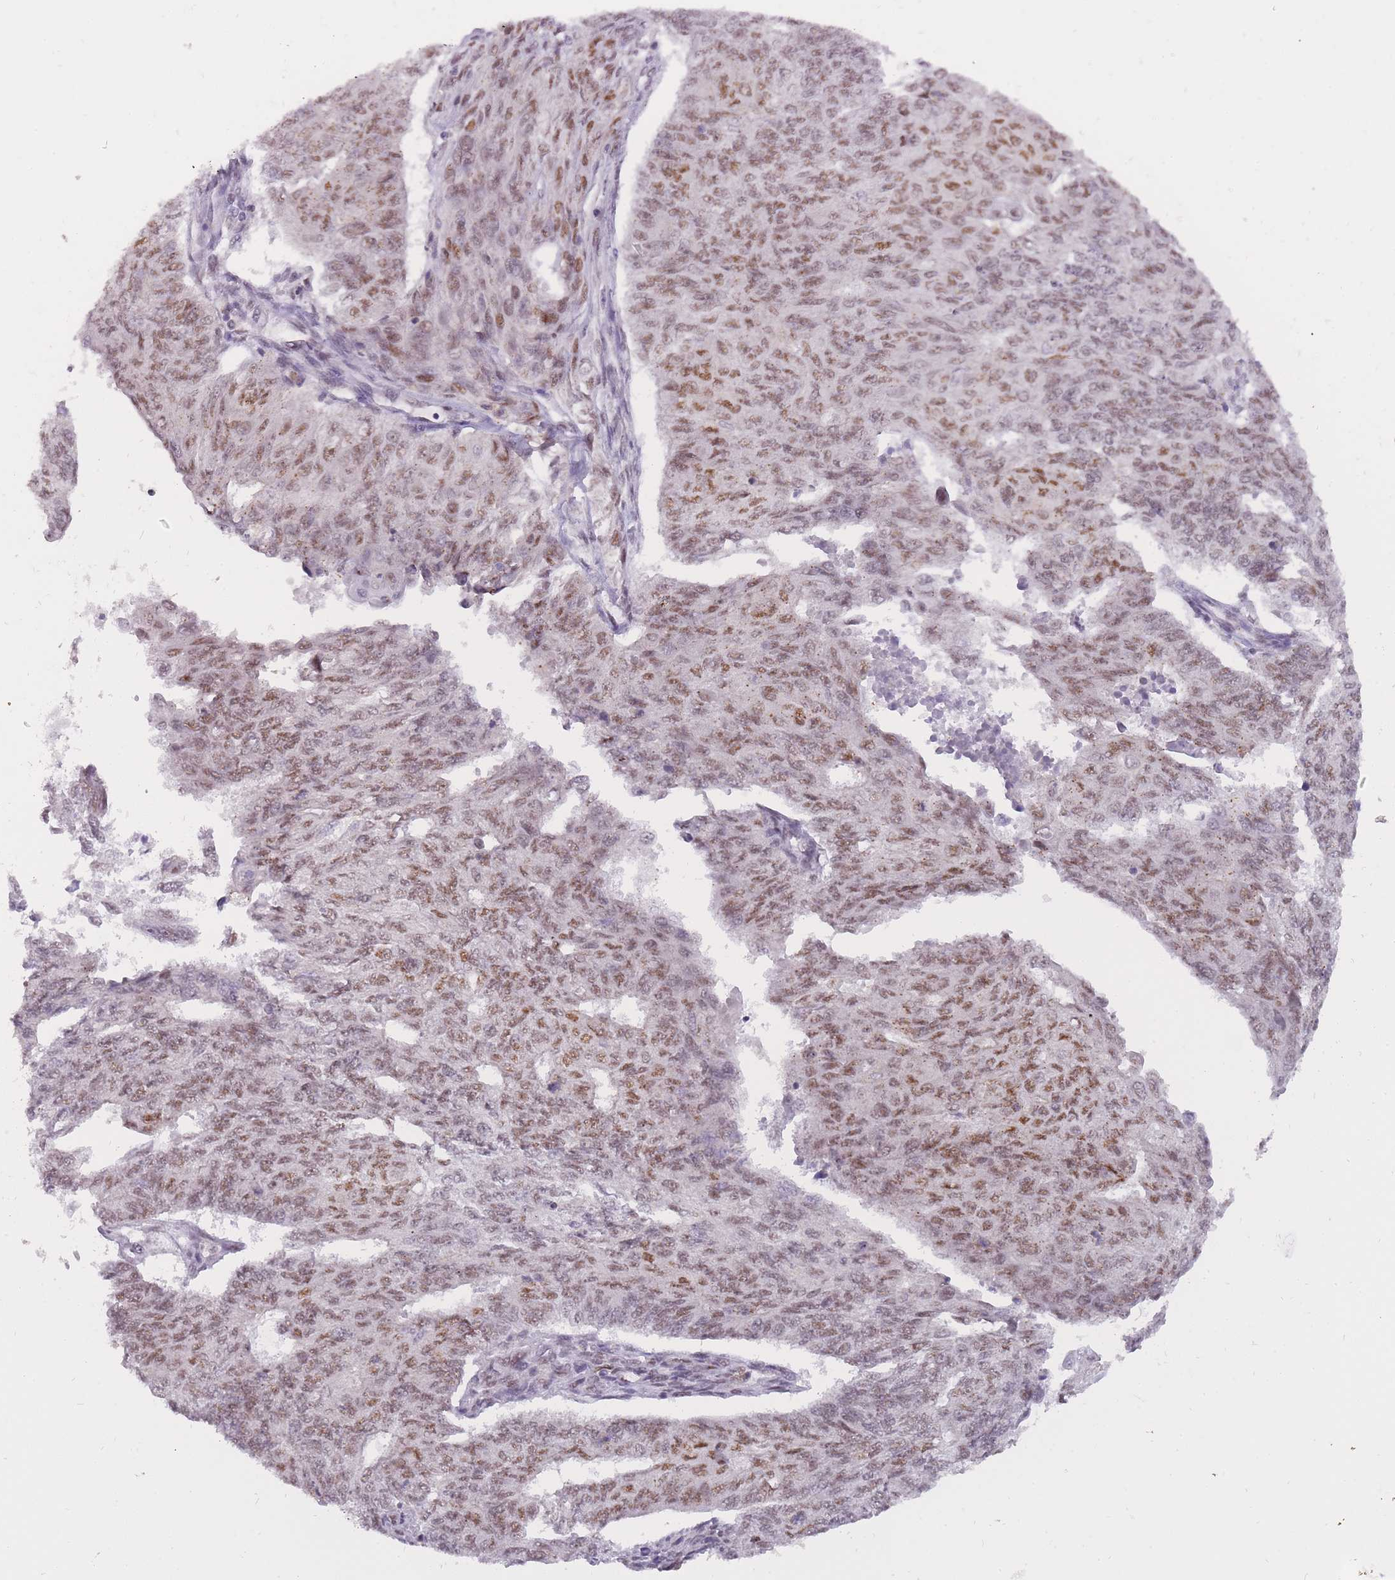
{"staining": {"intensity": "moderate", "quantity": ">75%", "location": "nuclear"}, "tissue": "endometrial cancer", "cell_type": "Tumor cells", "image_type": "cancer", "snomed": [{"axis": "morphology", "description": "Adenocarcinoma, NOS"}, {"axis": "topography", "description": "Endometrium"}], "caption": "Protein staining of endometrial cancer tissue displays moderate nuclear staining in about >75% of tumor cells.", "gene": "TIGD1", "patient": {"sex": "female", "age": 32}}